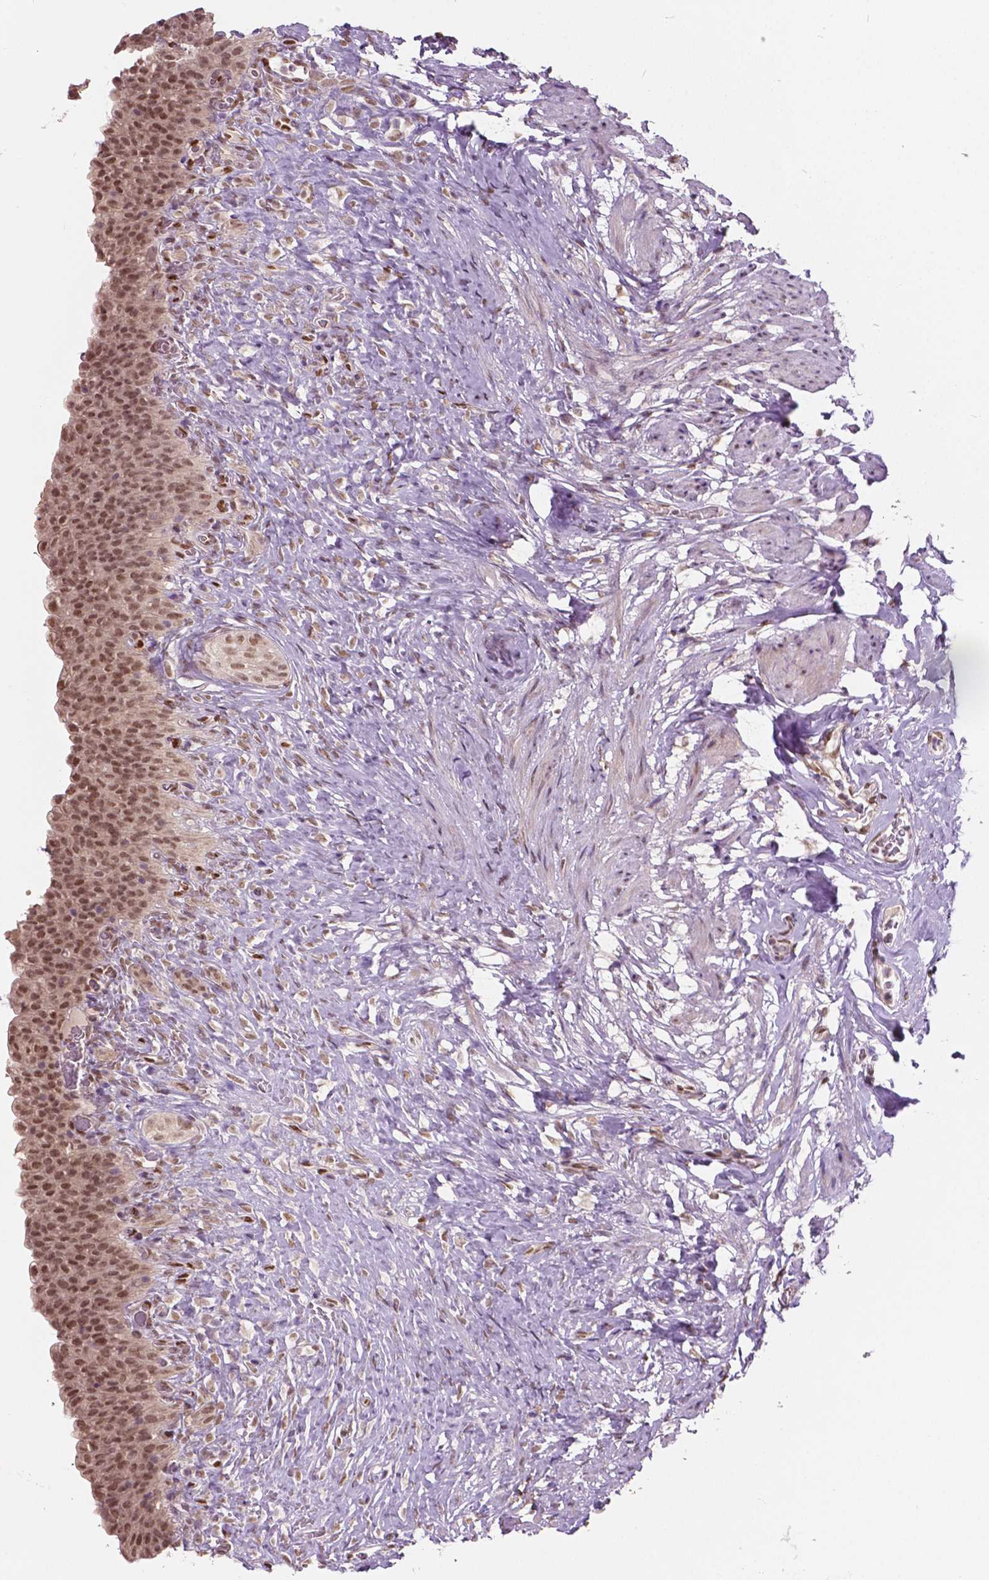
{"staining": {"intensity": "weak", "quantity": ">75%", "location": "nuclear"}, "tissue": "urinary bladder", "cell_type": "Urothelial cells", "image_type": "normal", "snomed": [{"axis": "morphology", "description": "Normal tissue, NOS"}, {"axis": "topography", "description": "Urinary bladder"}, {"axis": "topography", "description": "Prostate"}], "caption": "An IHC micrograph of benign tissue is shown. Protein staining in brown shows weak nuclear positivity in urinary bladder within urothelial cells. The staining was performed using DAB (3,3'-diaminobenzidine) to visualize the protein expression in brown, while the nuclei were stained in blue with hematoxylin (Magnification: 20x).", "gene": "HMBOX1", "patient": {"sex": "male", "age": 76}}